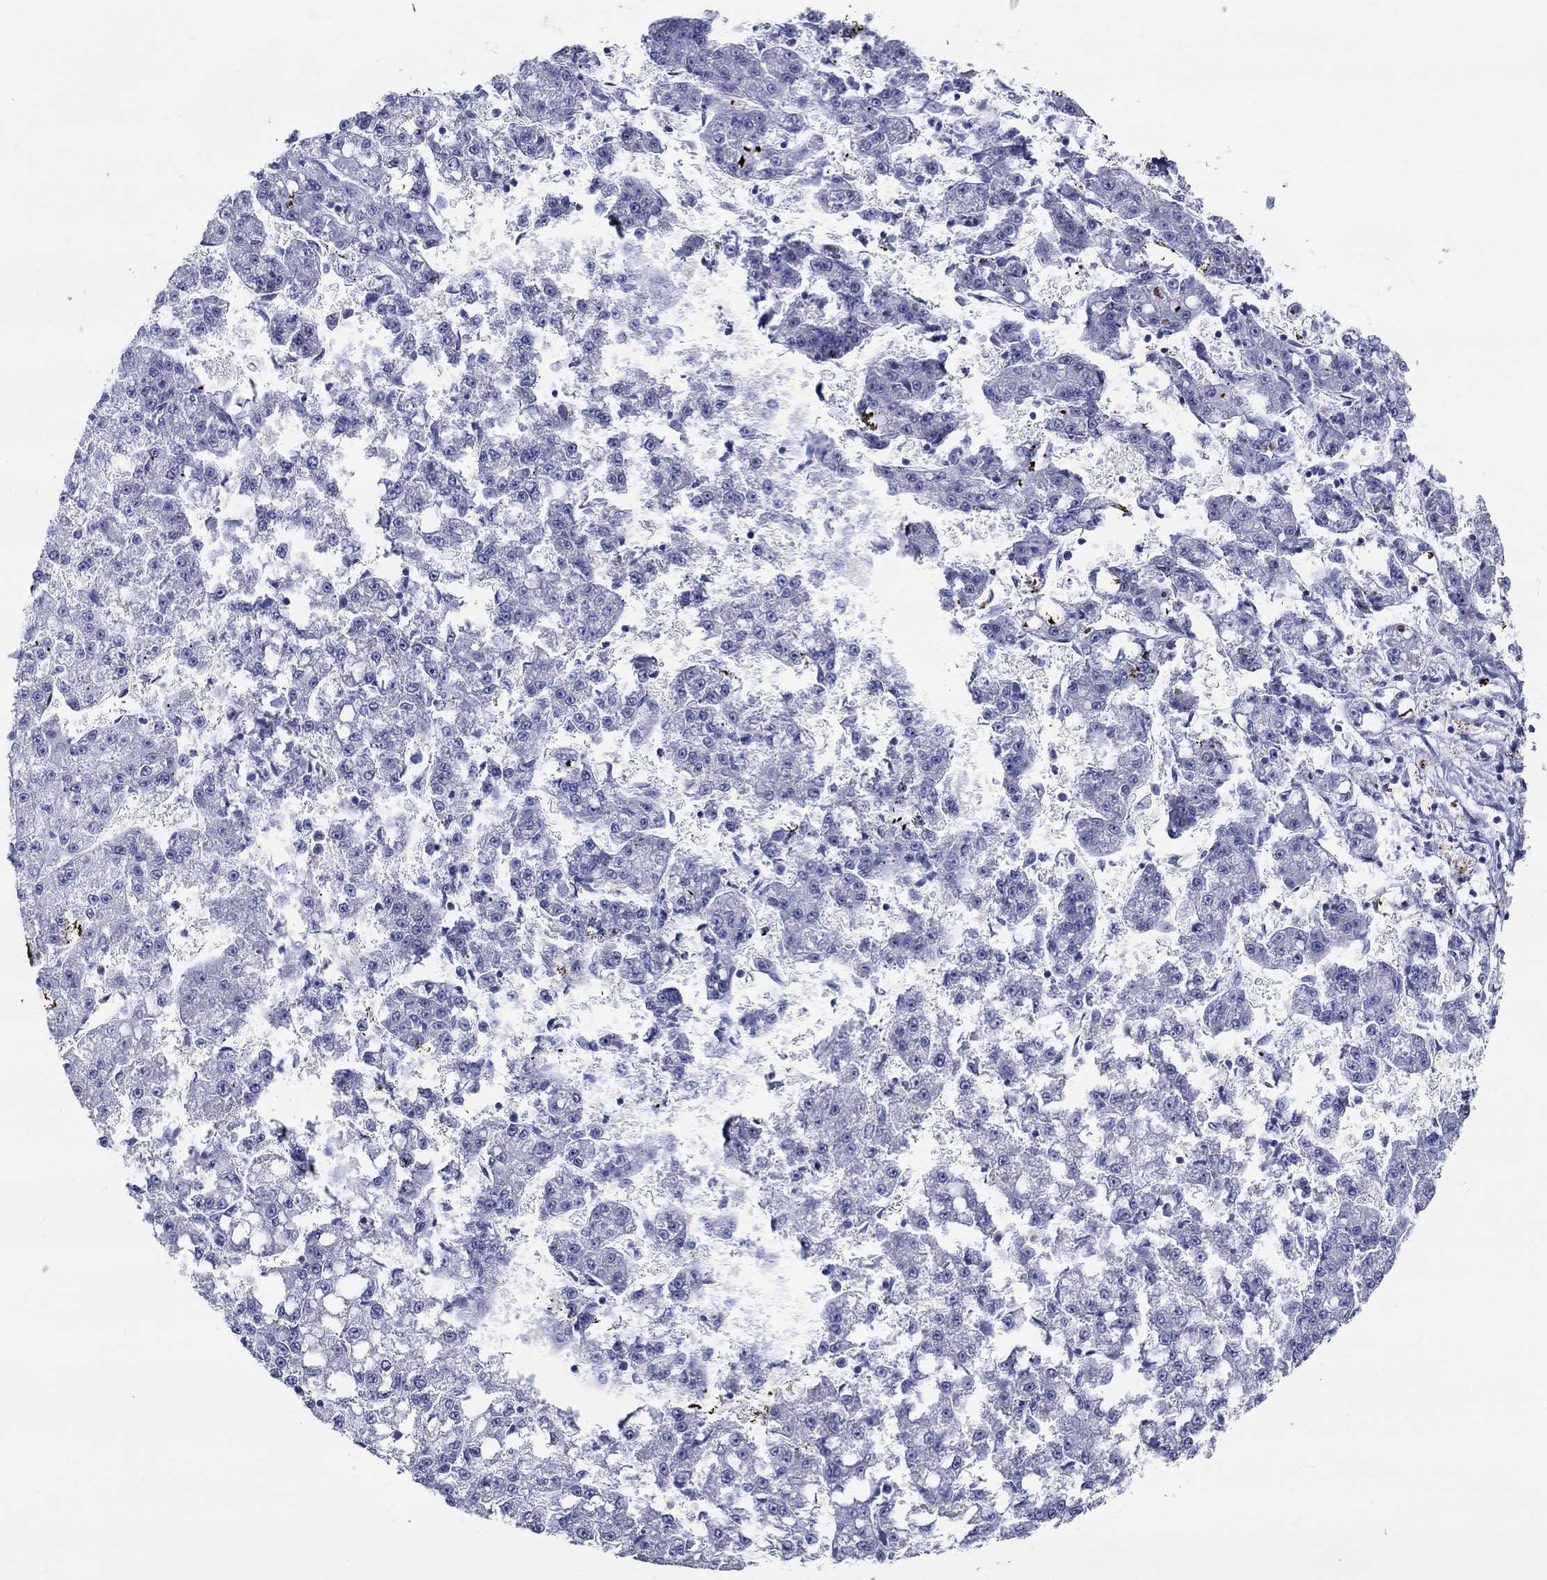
{"staining": {"intensity": "negative", "quantity": "none", "location": "none"}, "tissue": "liver cancer", "cell_type": "Tumor cells", "image_type": "cancer", "snomed": [{"axis": "morphology", "description": "Carcinoma, Hepatocellular, NOS"}, {"axis": "topography", "description": "Liver"}], "caption": "The IHC photomicrograph has no significant staining in tumor cells of liver cancer tissue.", "gene": "CRYGS", "patient": {"sex": "female", "age": 65}}